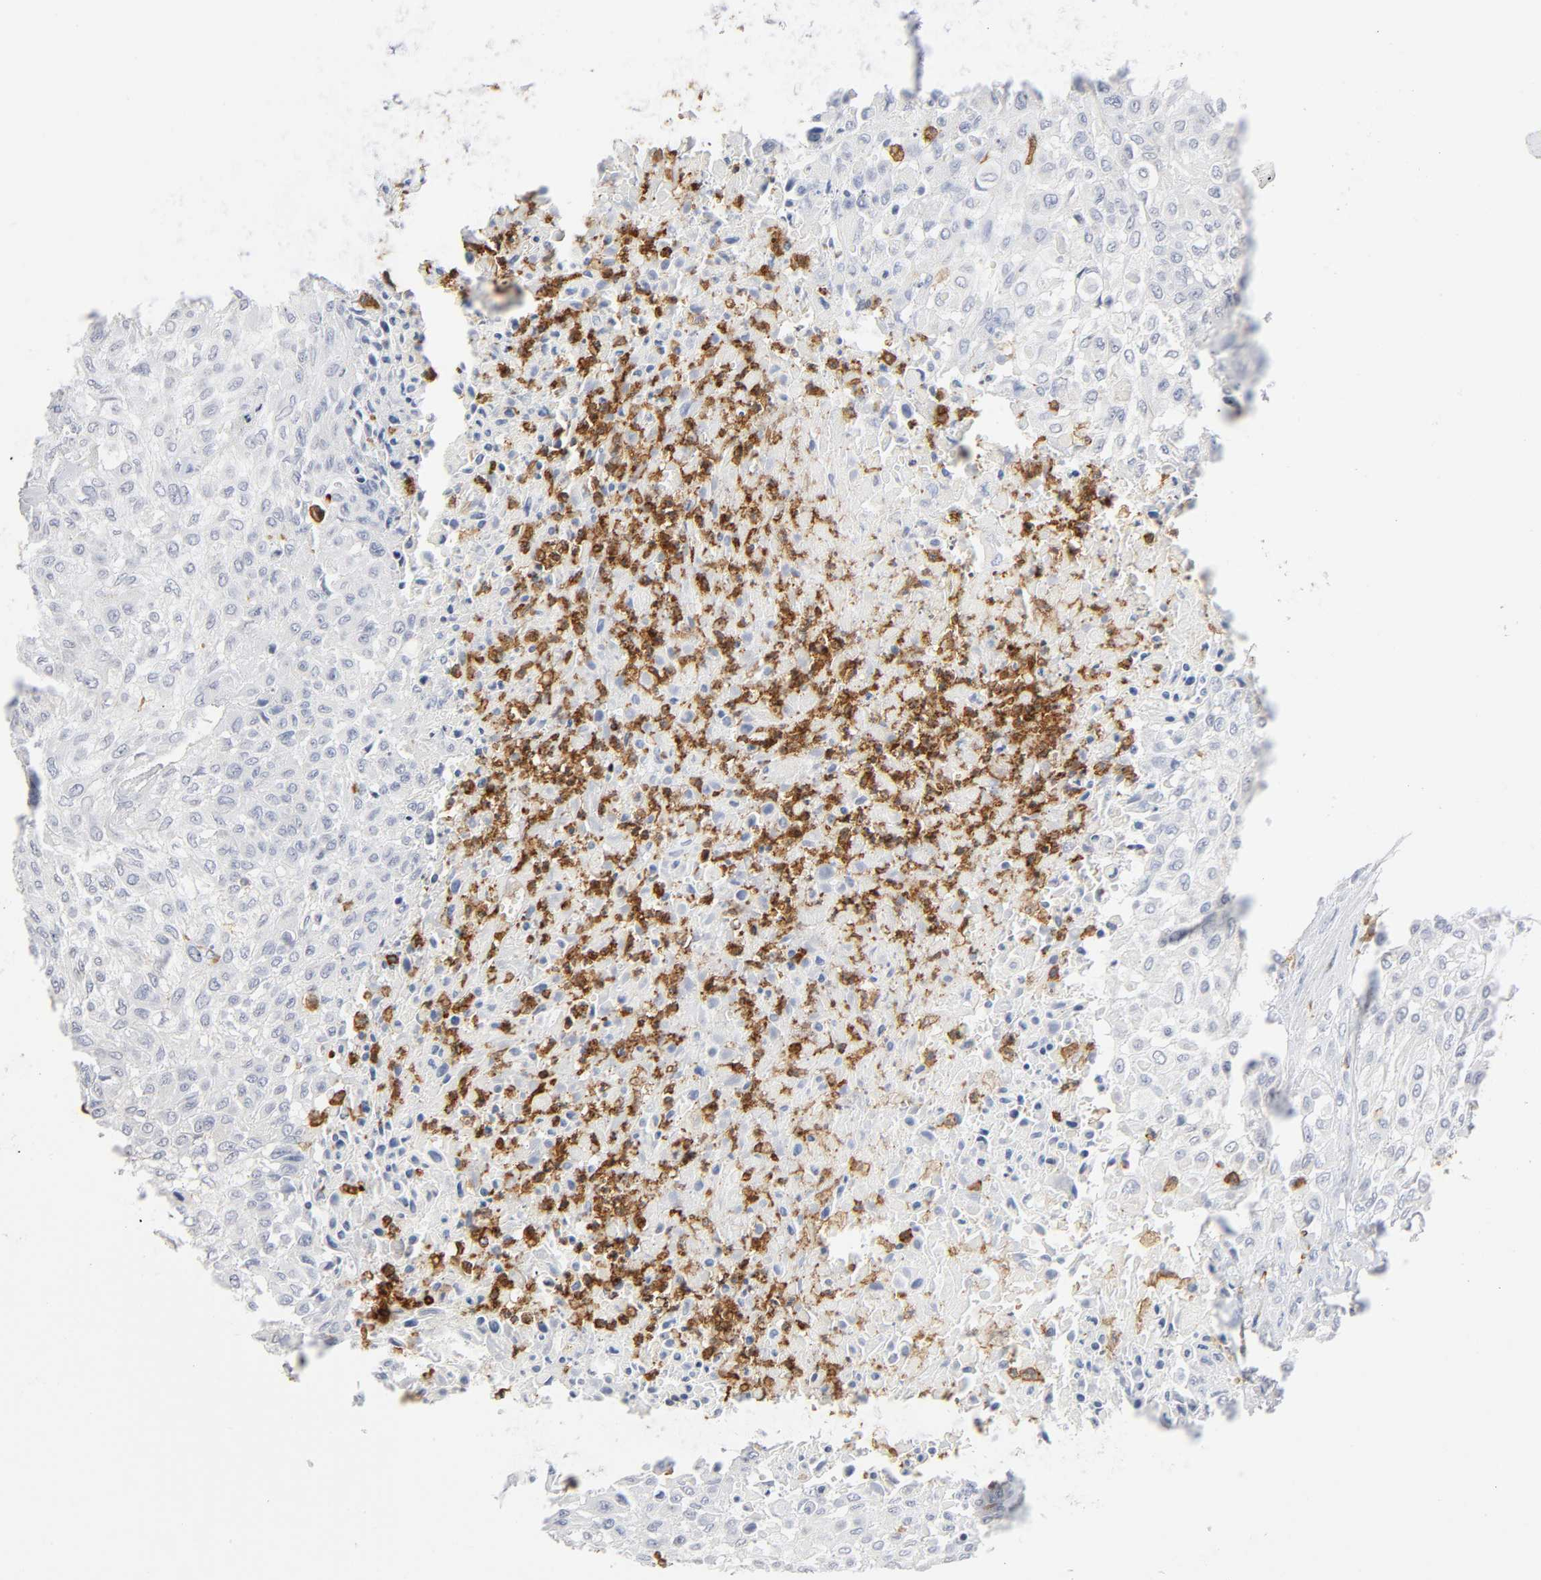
{"staining": {"intensity": "negative", "quantity": "none", "location": "none"}, "tissue": "urothelial cancer", "cell_type": "Tumor cells", "image_type": "cancer", "snomed": [{"axis": "morphology", "description": "Urothelial carcinoma, High grade"}, {"axis": "topography", "description": "Urinary bladder"}], "caption": "DAB (3,3'-diaminobenzidine) immunohistochemical staining of human high-grade urothelial carcinoma demonstrates no significant expression in tumor cells.", "gene": "LYN", "patient": {"sex": "male", "age": 57}}